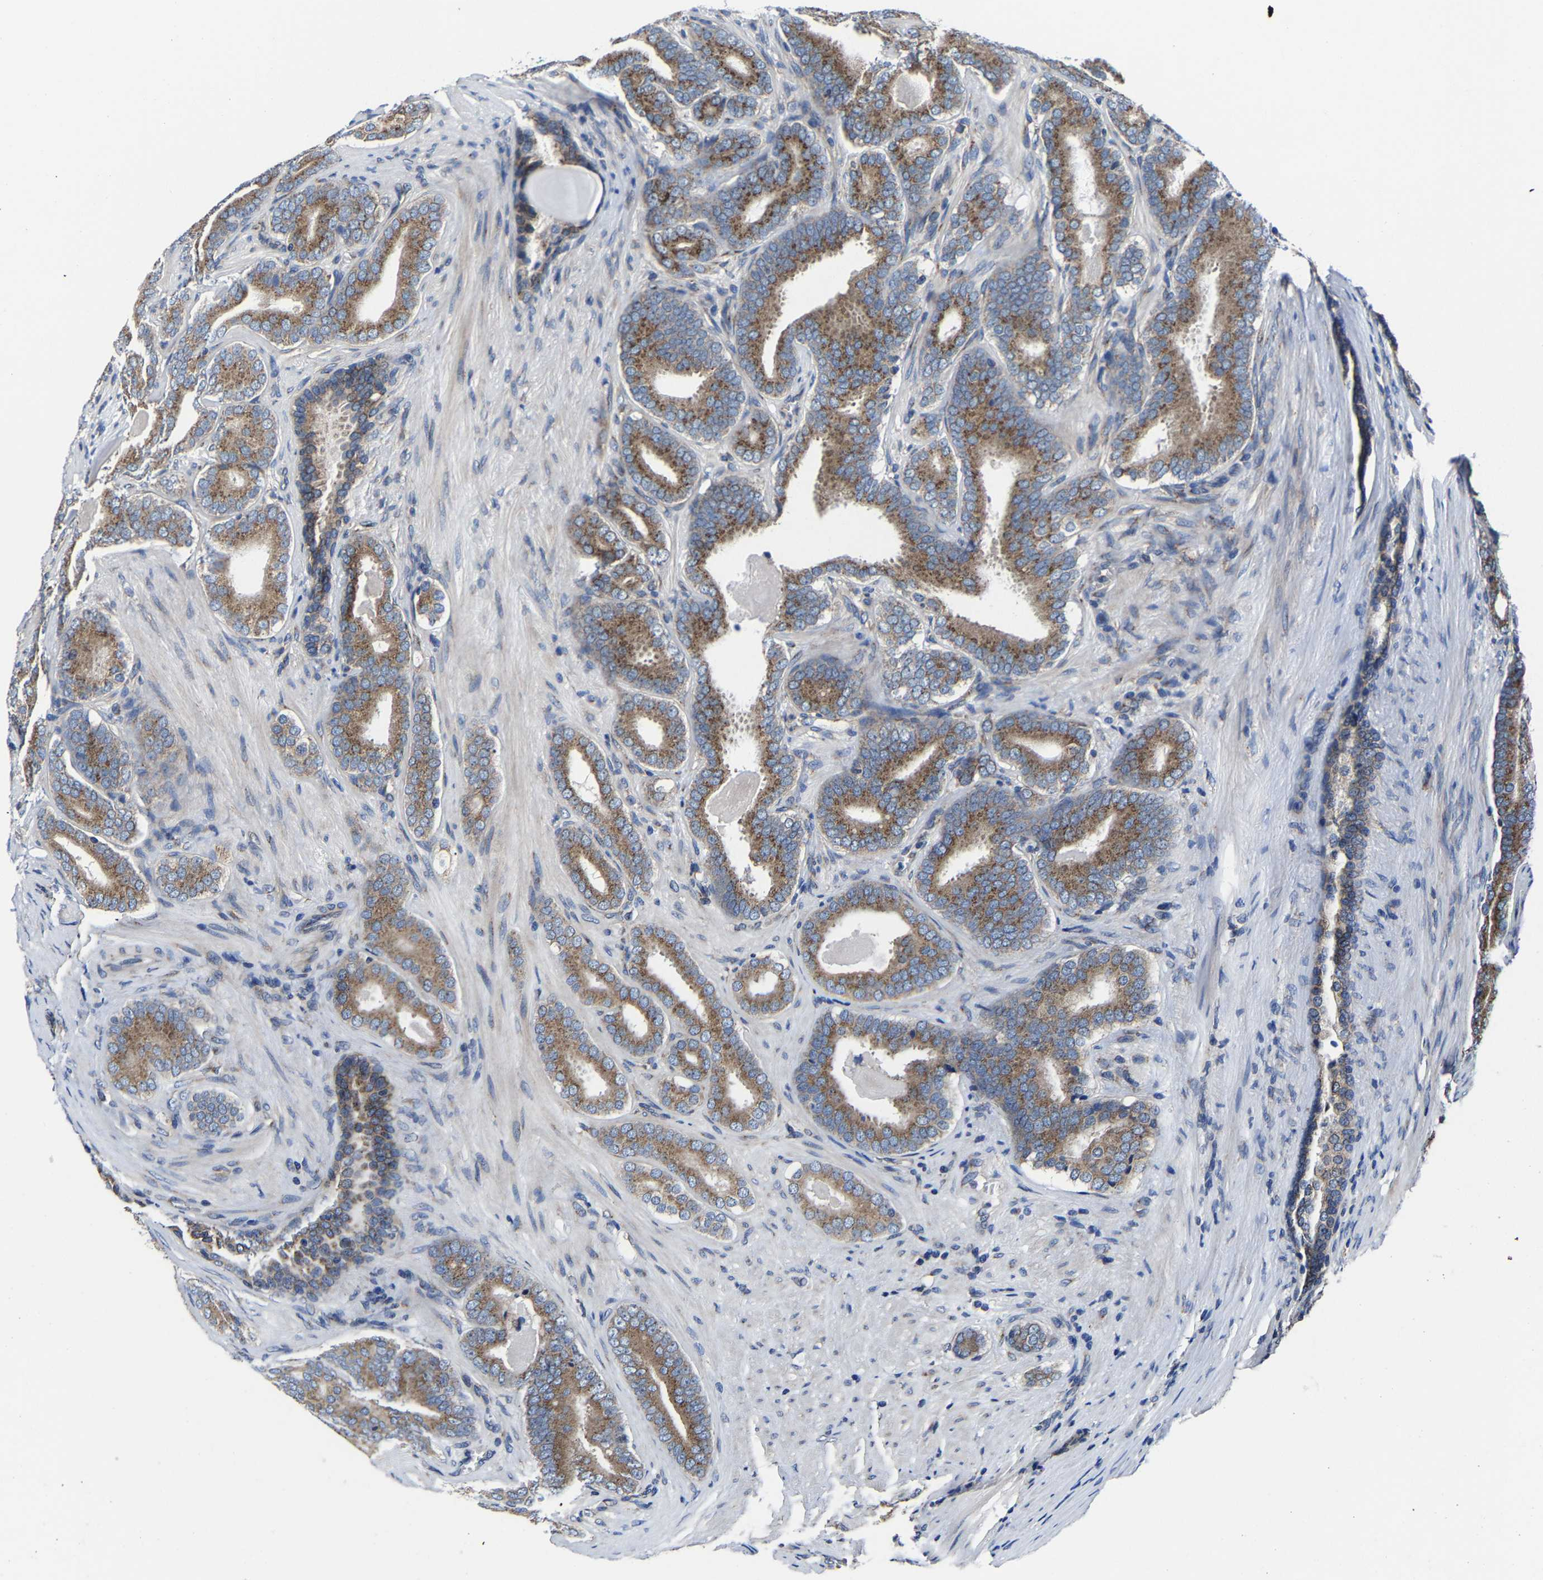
{"staining": {"intensity": "moderate", "quantity": ">75%", "location": "cytoplasmic/membranous"}, "tissue": "prostate cancer", "cell_type": "Tumor cells", "image_type": "cancer", "snomed": [{"axis": "morphology", "description": "Adenocarcinoma, High grade"}, {"axis": "topography", "description": "Prostate"}], "caption": "A brown stain highlights moderate cytoplasmic/membranous staining of a protein in high-grade adenocarcinoma (prostate) tumor cells.", "gene": "EBAG9", "patient": {"sex": "male", "age": 60}}